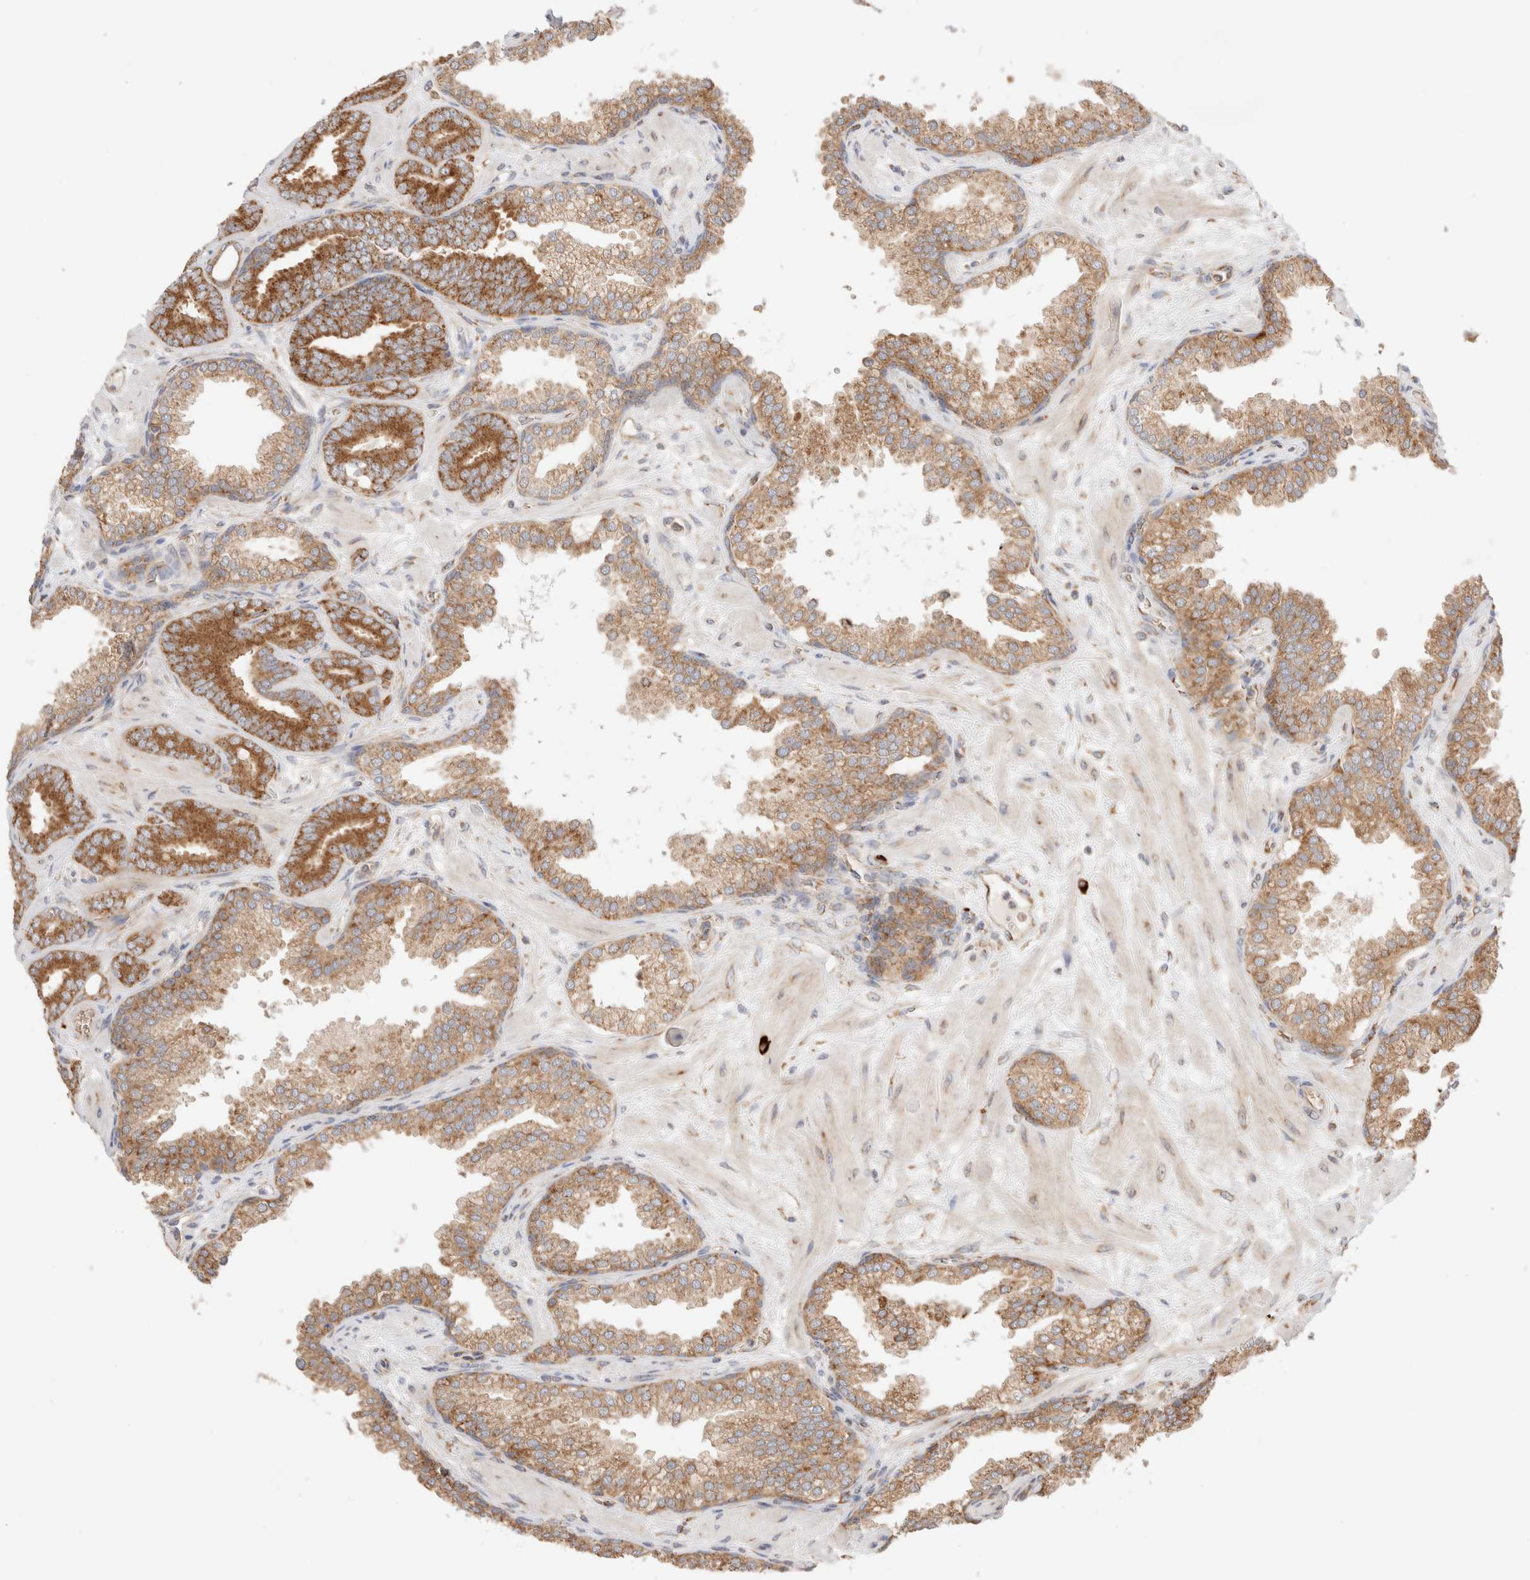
{"staining": {"intensity": "moderate", "quantity": ">75%", "location": "cytoplasmic/membranous"}, "tissue": "prostate cancer", "cell_type": "Tumor cells", "image_type": "cancer", "snomed": [{"axis": "morphology", "description": "Adenocarcinoma, Low grade"}, {"axis": "topography", "description": "Prostate"}], "caption": "High-power microscopy captured an immunohistochemistry (IHC) histopathology image of prostate adenocarcinoma (low-grade), revealing moderate cytoplasmic/membranous positivity in about >75% of tumor cells.", "gene": "UTS2B", "patient": {"sex": "male", "age": 62}}